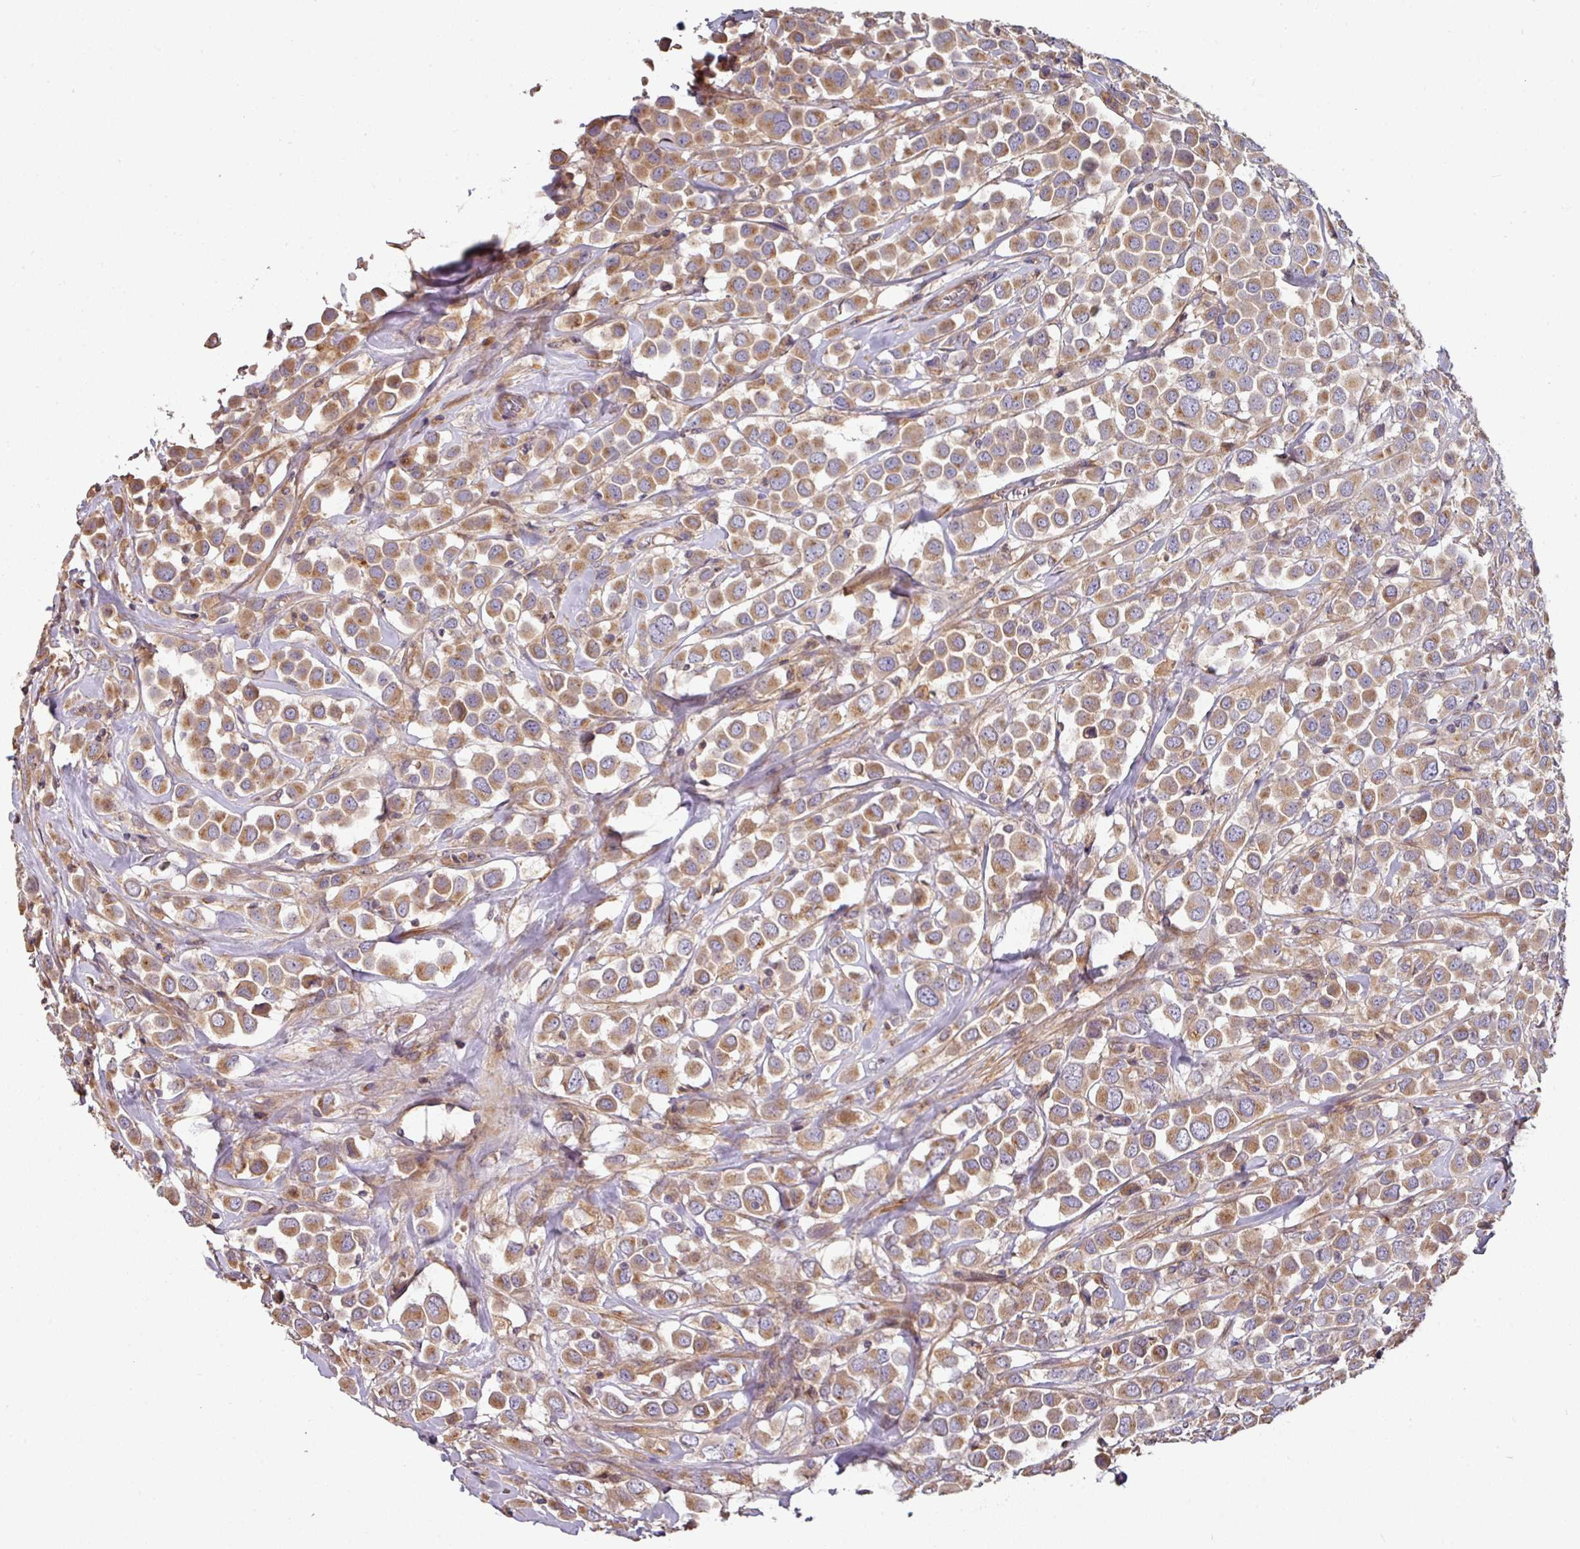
{"staining": {"intensity": "moderate", "quantity": ">75%", "location": "cytoplasmic/membranous"}, "tissue": "breast cancer", "cell_type": "Tumor cells", "image_type": "cancer", "snomed": [{"axis": "morphology", "description": "Duct carcinoma"}, {"axis": "topography", "description": "Breast"}], "caption": "A high-resolution micrograph shows immunohistochemistry (IHC) staining of intraductal carcinoma (breast), which demonstrates moderate cytoplasmic/membranous expression in about >75% of tumor cells.", "gene": "SIK1", "patient": {"sex": "female", "age": 61}}